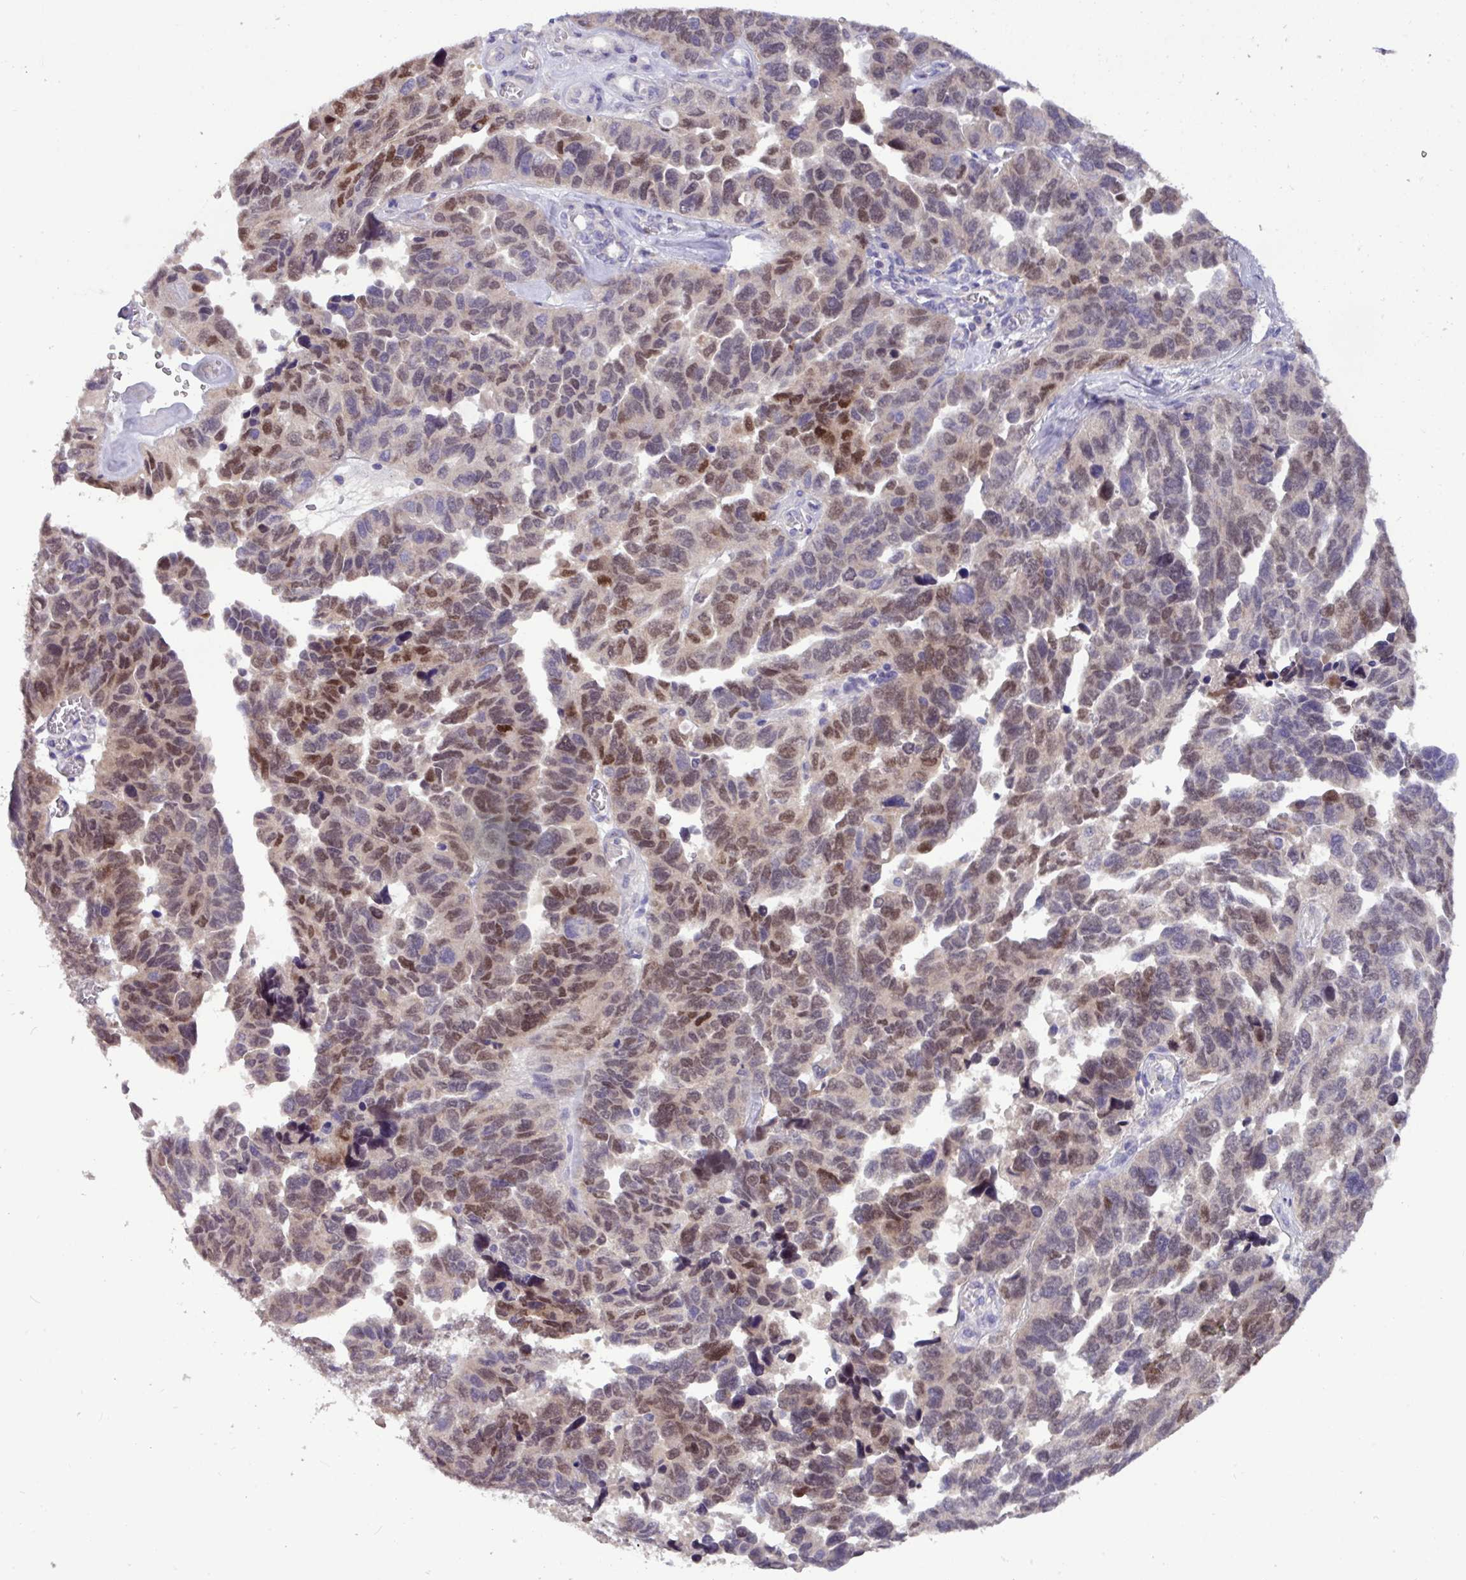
{"staining": {"intensity": "moderate", "quantity": "25%-75%", "location": "nuclear"}, "tissue": "ovarian cancer", "cell_type": "Tumor cells", "image_type": "cancer", "snomed": [{"axis": "morphology", "description": "Cystadenocarcinoma, serous, NOS"}, {"axis": "topography", "description": "Ovary"}], "caption": "Immunohistochemical staining of human ovarian cancer demonstrates moderate nuclear protein expression in approximately 25%-75% of tumor cells.", "gene": "PAX8", "patient": {"sex": "female", "age": 64}}